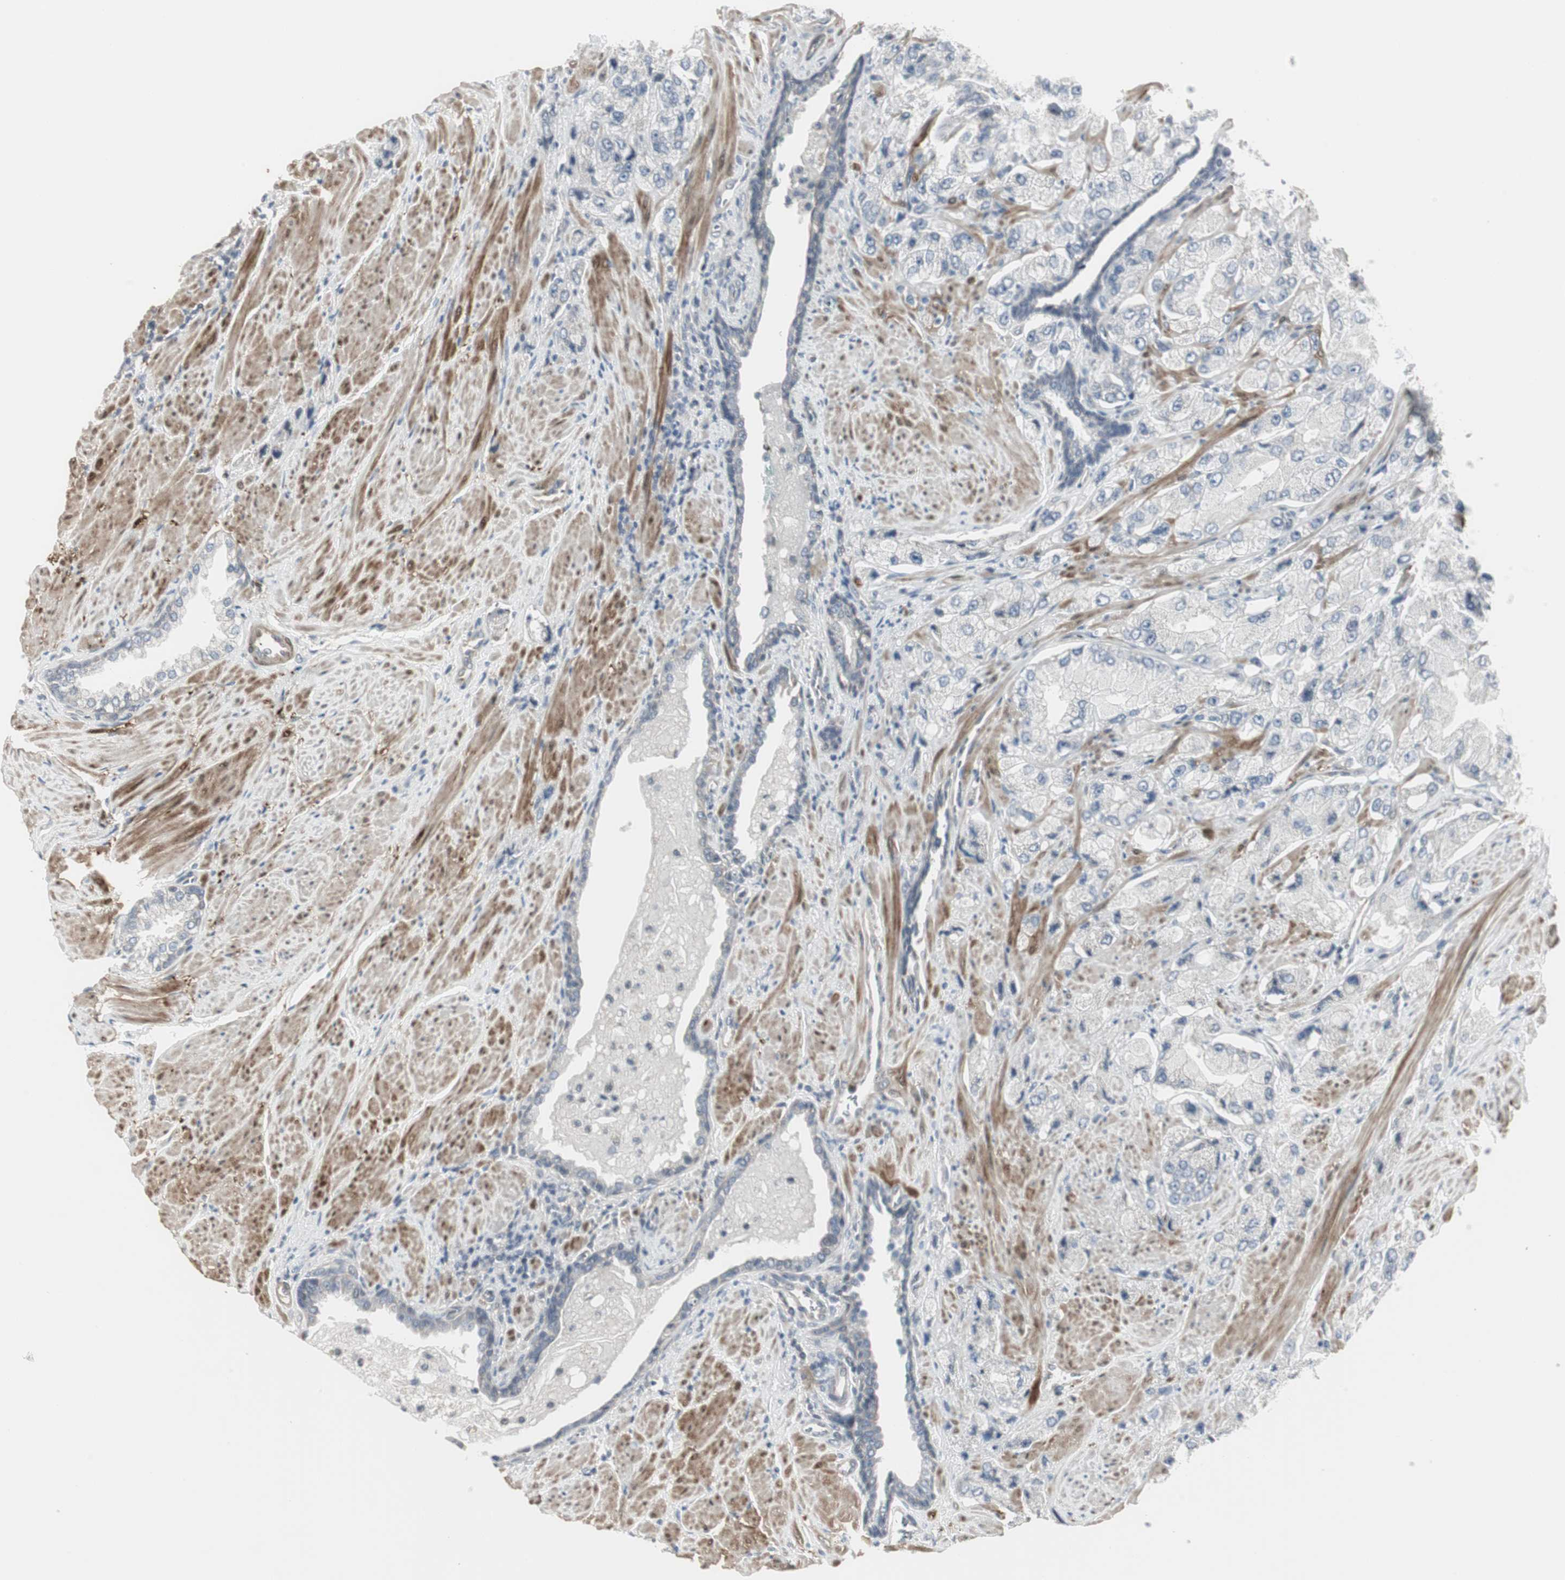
{"staining": {"intensity": "negative", "quantity": "none", "location": "none"}, "tissue": "prostate cancer", "cell_type": "Tumor cells", "image_type": "cancer", "snomed": [{"axis": "morphology", "description": "Adenocarcinoma, High grade"}, {"axis": "topography", "description": "Prostate"}], "caption": "Tumor cells show no significant expression in adenocarcinoma (high-grade) (prostate).", "gene": "DMPK", "patient": {"sex": "male", "age": 58}}